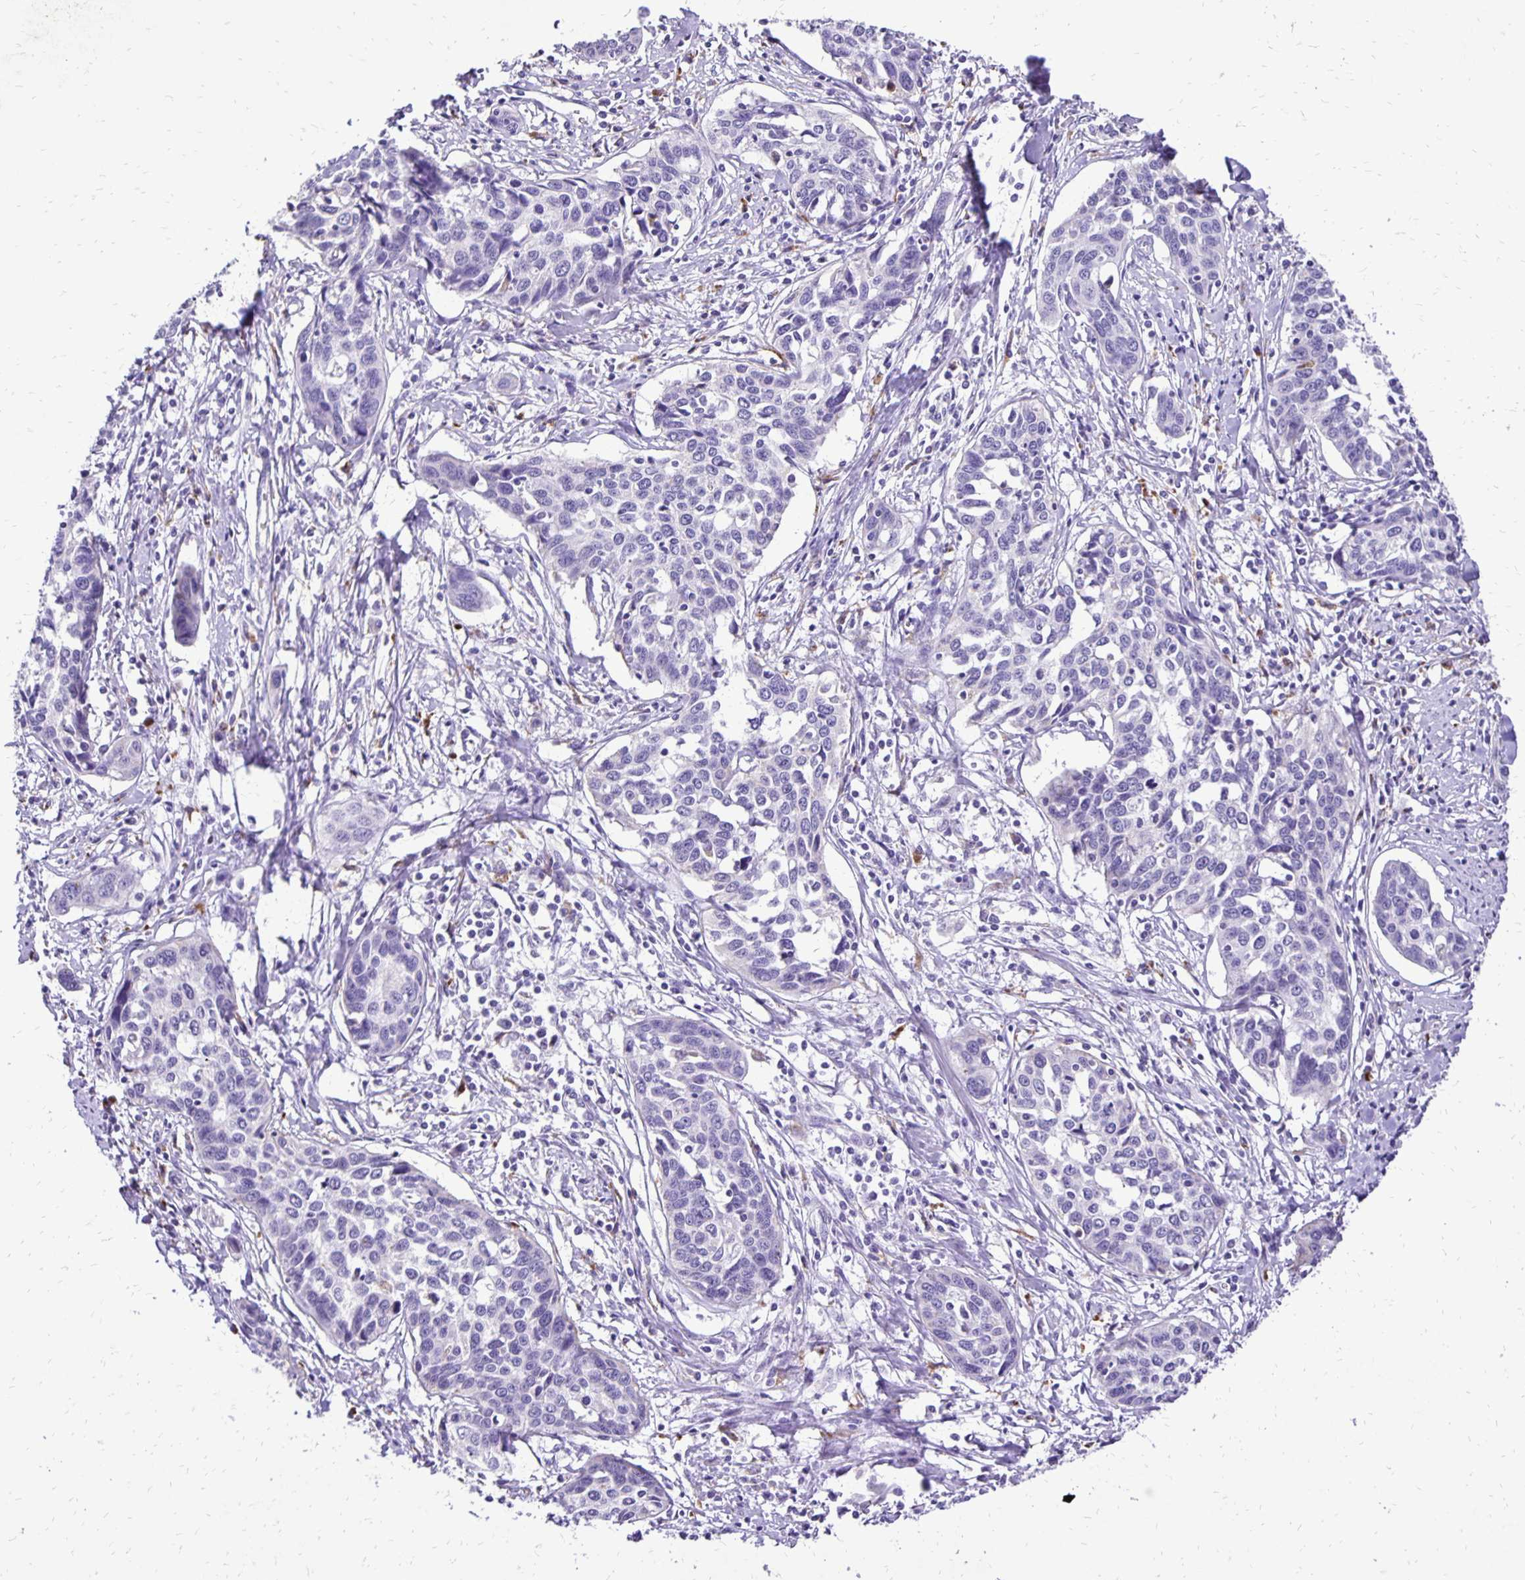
{"staining": {"intensity": "negative", "quantity": "none", "location": "none"}, "tissue": "cervical cancer", "cell_type": "Tumor cells", "image_type": "cancer", "snomed": [{"axis": "morphology", "description": "Squamous cell carcinoma, NOS"}, {"axis": "topography", "description": "Cervix"}], "caption": "Immunohistochemistry (IHC) photomicrograph of neoplastic tissue: human cervical cancer (squamous cell carcinoma) stained with DAB displays no significant protein staining in tumor cells.", "gene": "EIF5A", "patient": {"sex": "female", "age": 31}}